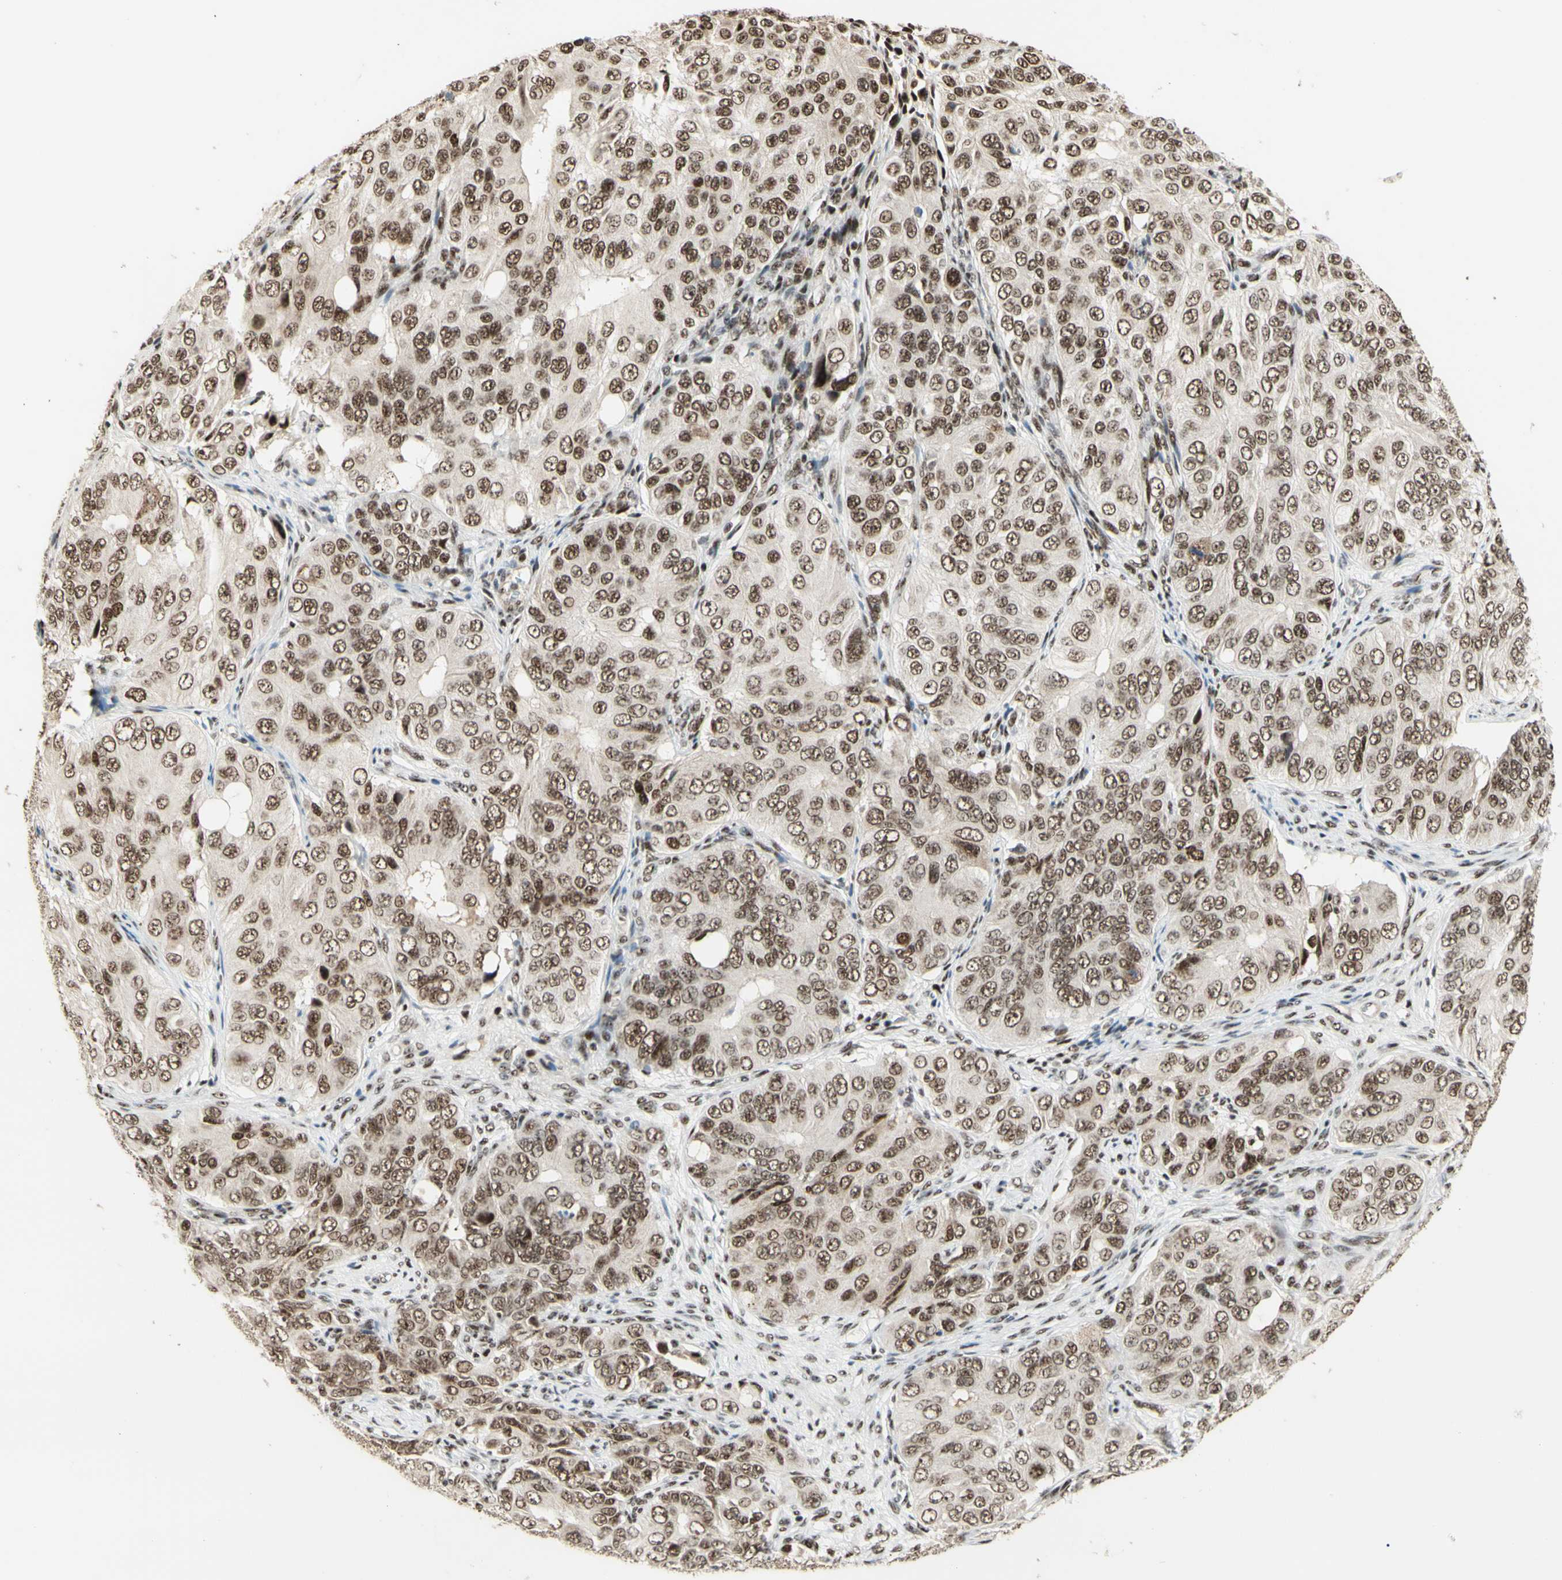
{"staining": {"intensity": "moderate", "quantity": ">75%", "location": "nuclear"}, "tissue": "ovarian cancer", "cell_type": "Tumor cells", "image_type": "cancer", "snomed": [{"axis": "morphology", "description": "Carcinoma, endometroid"}, {"axis": "topography", "description": "Ovary"}], "caption": "Ovarian cancer (endometroid carcinoma) tissue reveals moderate nuclear staining in approximately >75% of tumor cells", "gene": "DHX9", "patient": {"sex": "female", "age": 51}}